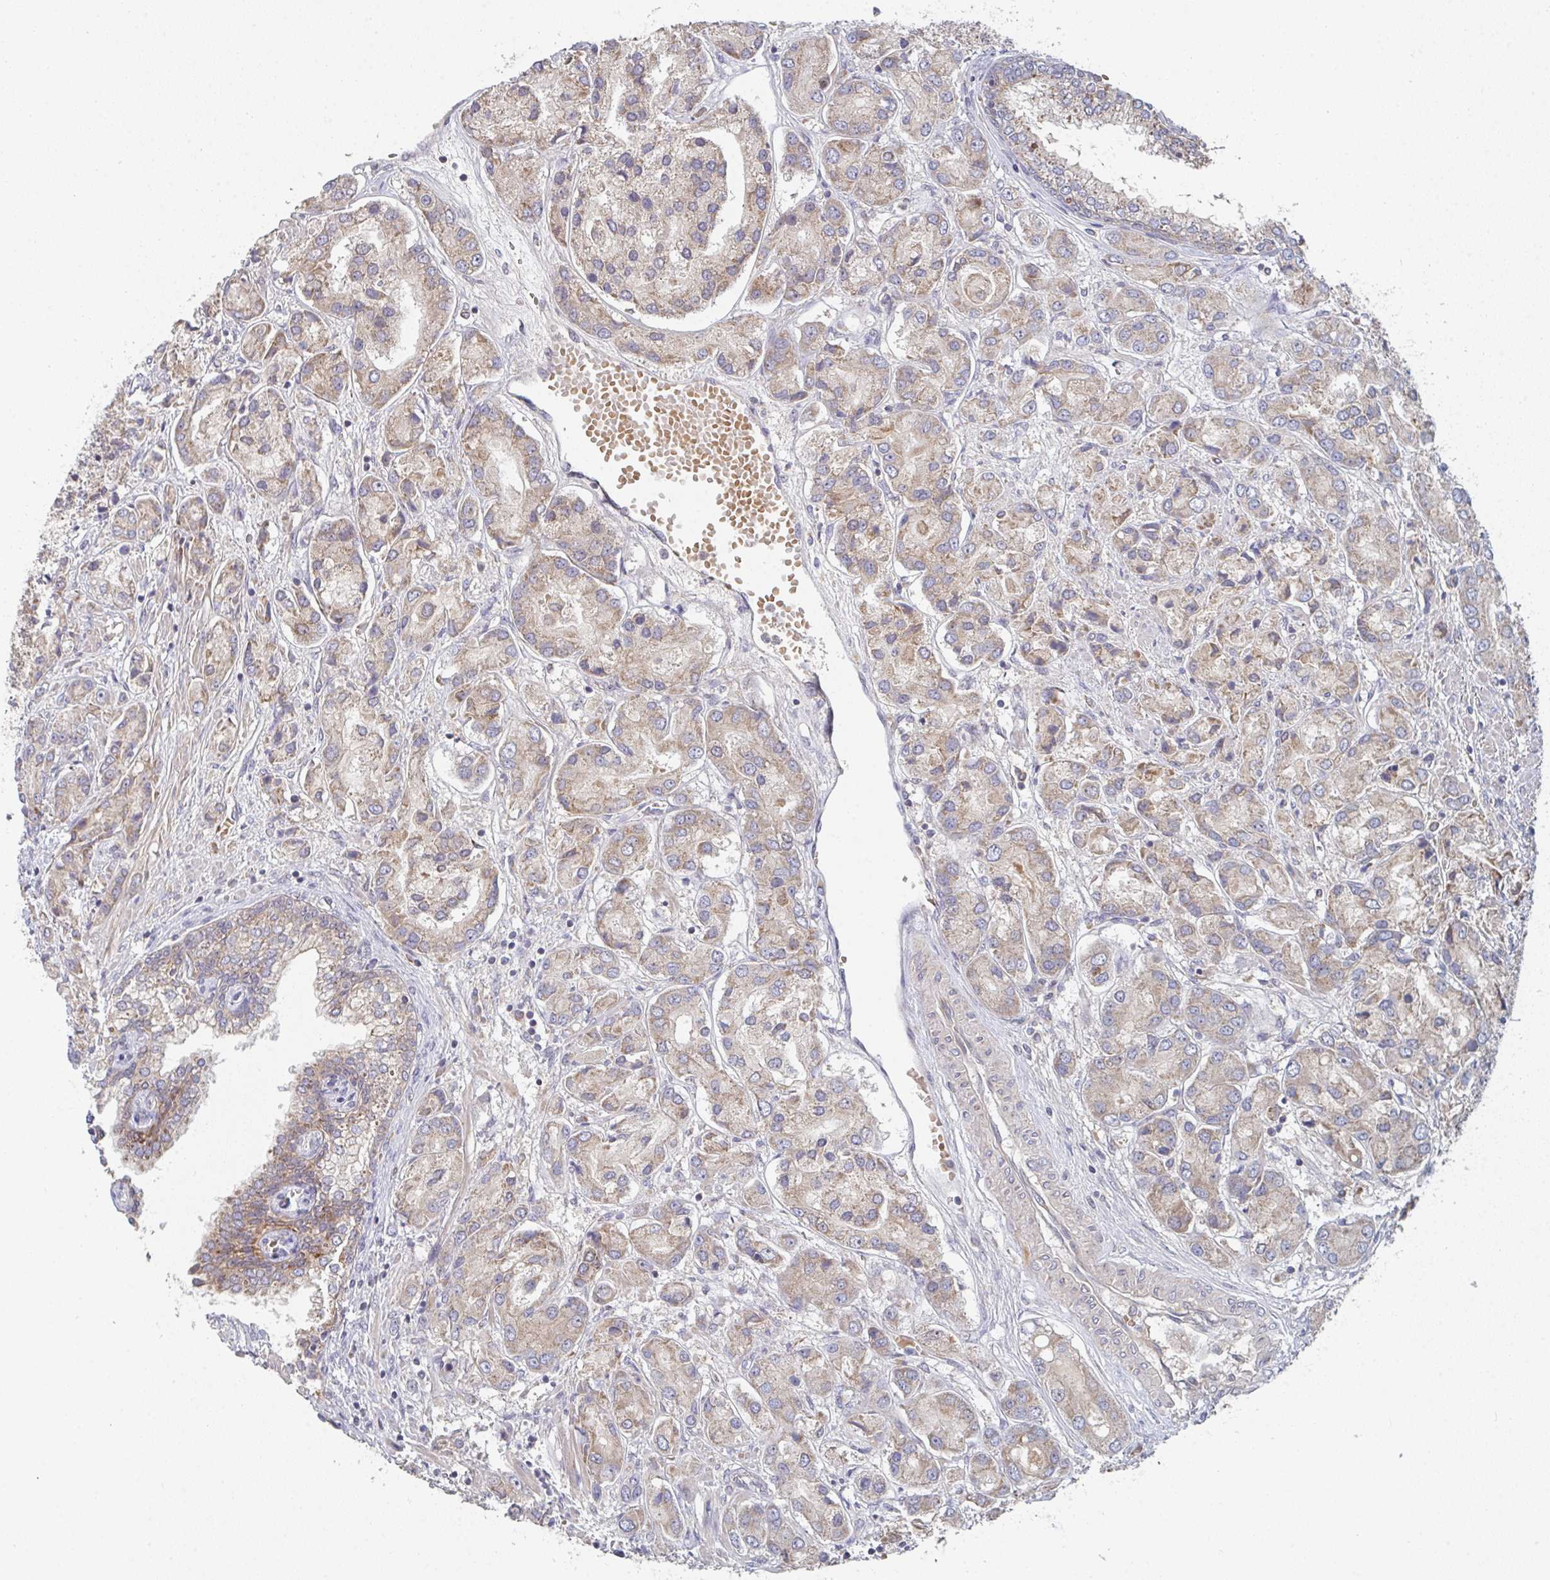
{"staining": {"intensity": "weak", "quantity": ">75%", "location": "cytoplasmic/membranous"}, "tissue": "prostate cancer", "cell_type": "Tumor cells", "image_type": "cancer", "snomed": [{"axis": "morphology", "description": "Adenocarcinoma, High grade"}, {"axis": "topography", "description": "Prostate"}], "caption": "This photomicrograph exhibits IHC staining of human adenocarcinoma (high-grade) (prostate), with low weak cytoplasmic/membranous positivity in about >75% of tumor cells.", "gene": "ELOVL1", "patient": {"sex": "male", "age": 67}}